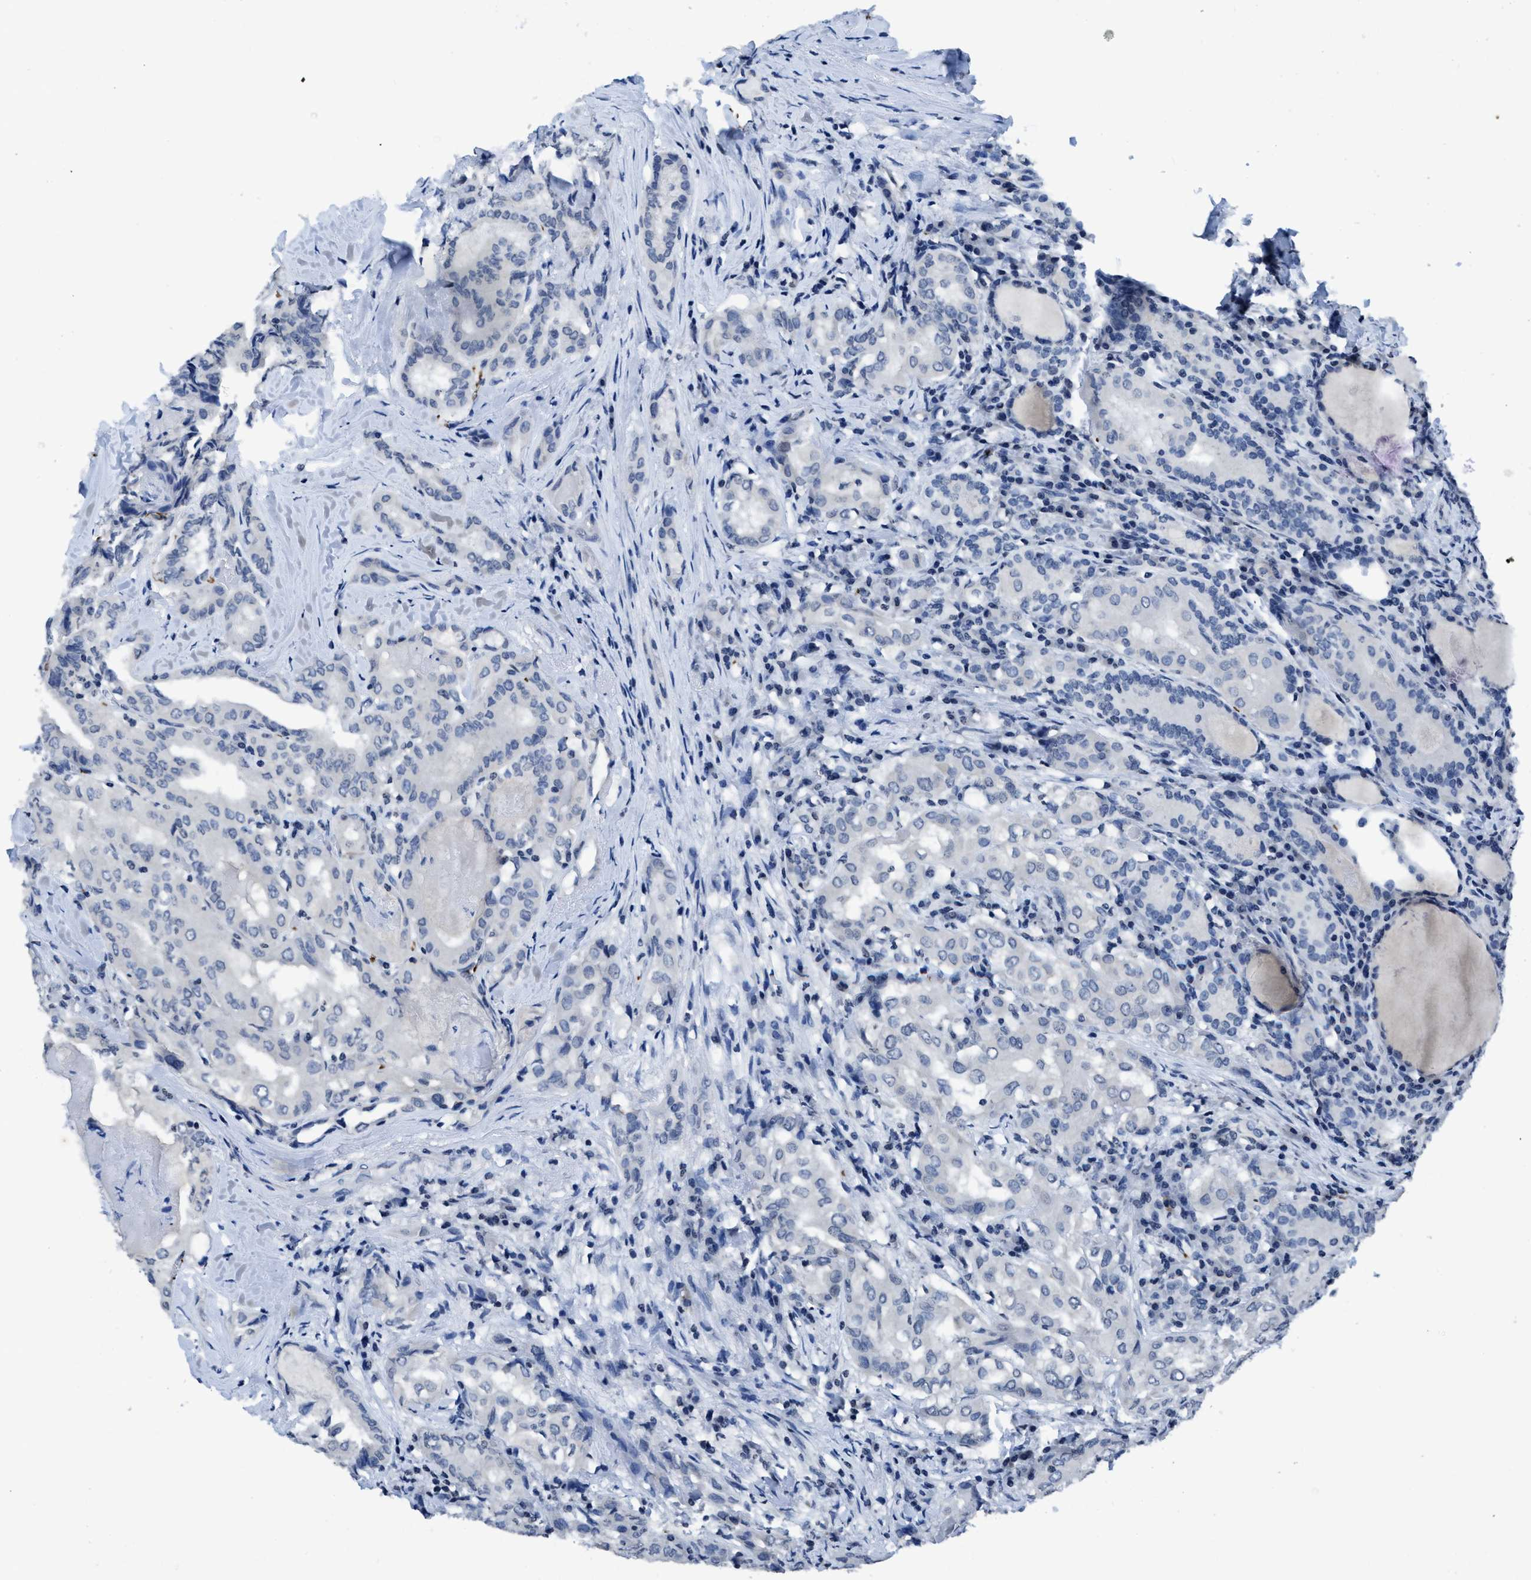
{"staining": {"intensity": "negative", "quantity": "none", "location": "none"}, "tissue": "thyroid cancer", "cell_type": "Tumor cells", "image_type": "cancer", "snomed": [{"axis": "morphology", "description": "Papillary adenocarcinoma, NOS"}, {"axis": "topography", "description": "Thyroid gland"}], "caption": "There is no significant staining in tumor cells of thyroid papillary adenocarcinoma. (DAB immunohistochemistry (IHC), high magnification).", "gene": "ITGA2B", "patient": {"sex": "female", "age": 42}}